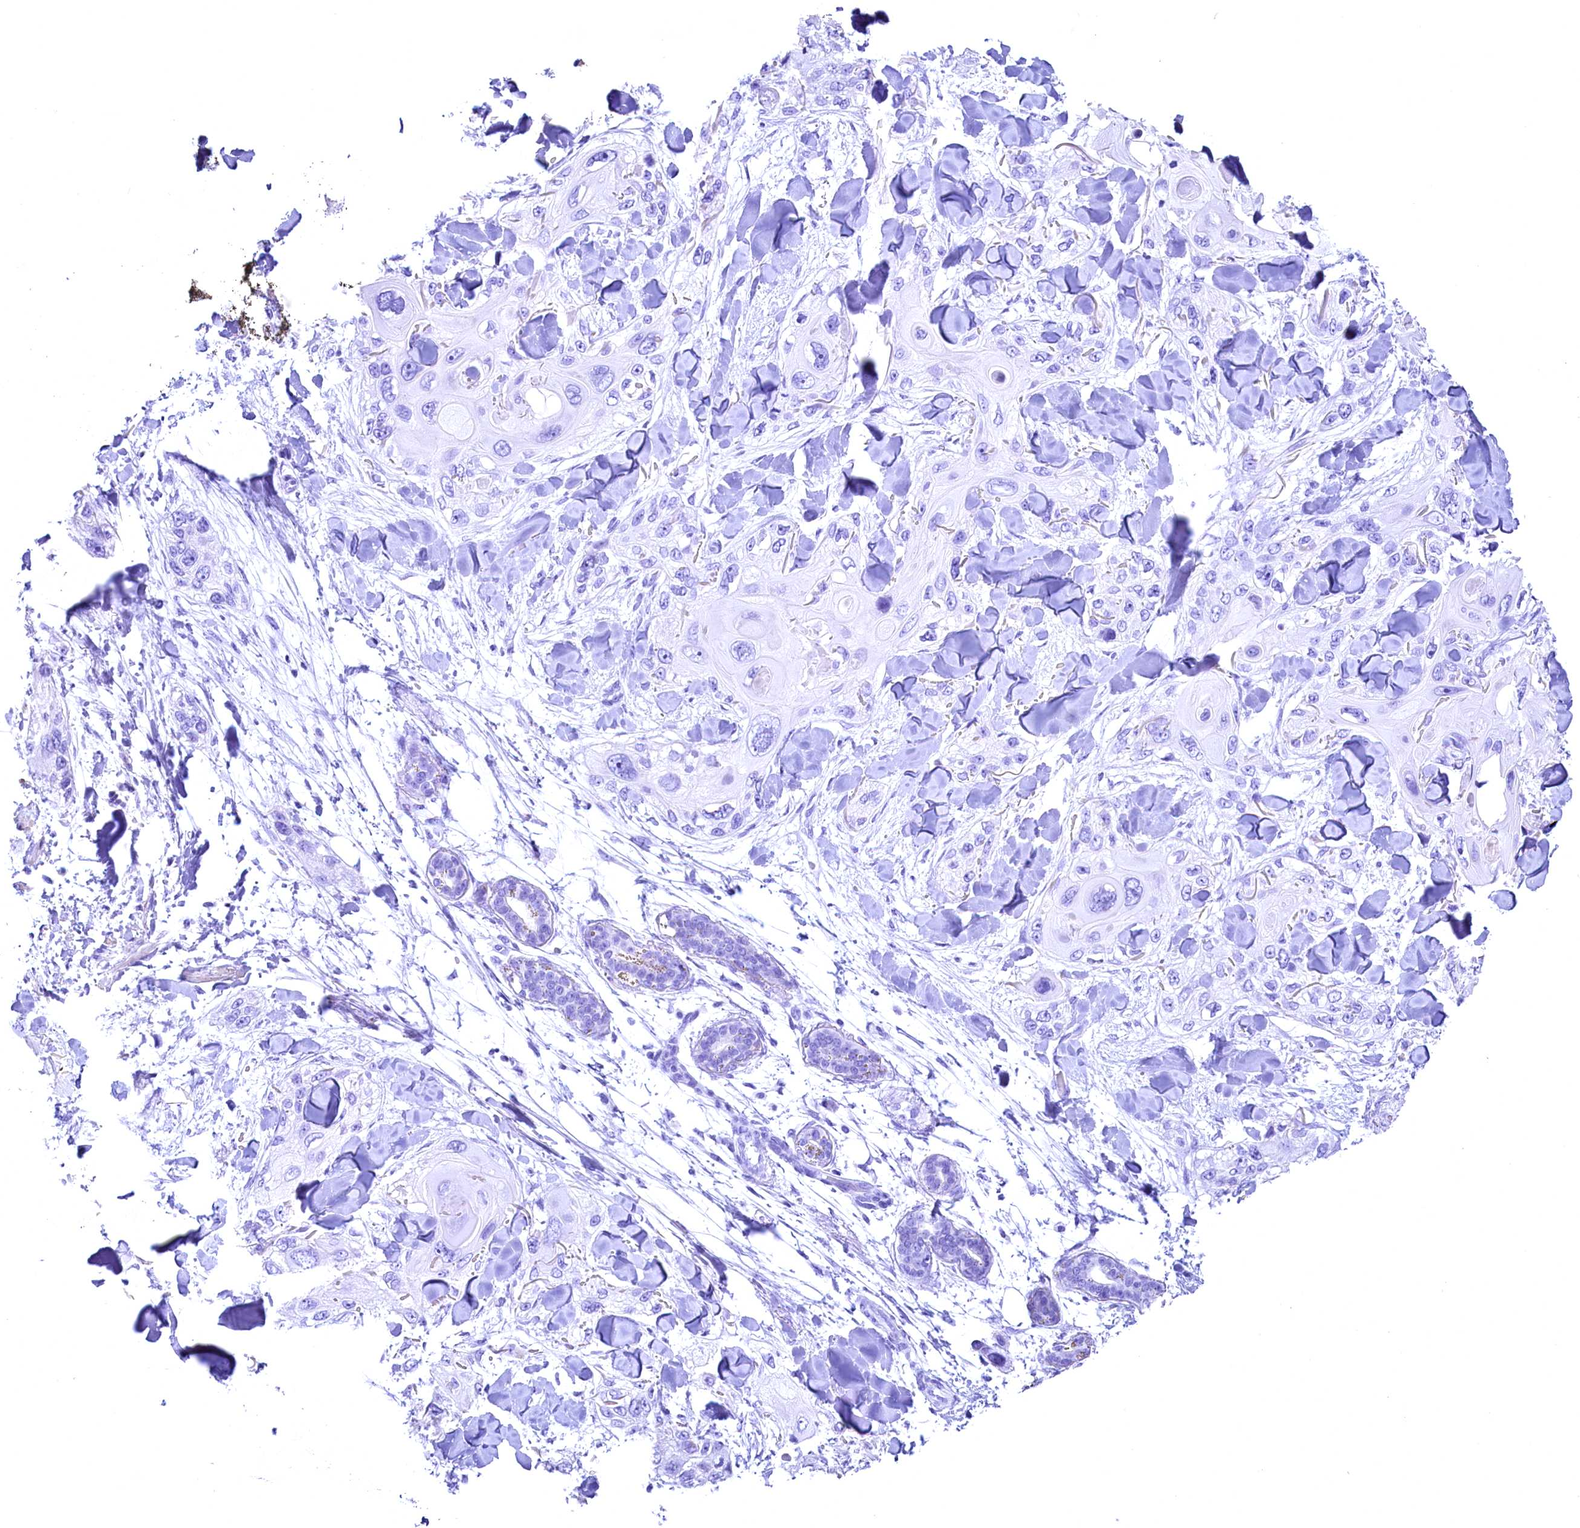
{"staining": {"intensity": "negative", "quantity": "none", "location": "none"}, "tissue": "skin cancer", "cell_type": "Tumor cells", "image_type": "cancer", "snomed": [{"axis": "morphology", "description": "Normal tissue, NOS"}, {"axis": "morphology", "description": "Squamous cell carcinoma, NOS"}, {"axis": "topography", "description": "Skin"}], "caption": "This is an immunohistochemistry photomicrograph of skin cancer (squamous cell carcinoma). There is no expression in tumor cells.", "gene": "SKIDA1", "patient": {"sex": "male", "age": 72}}